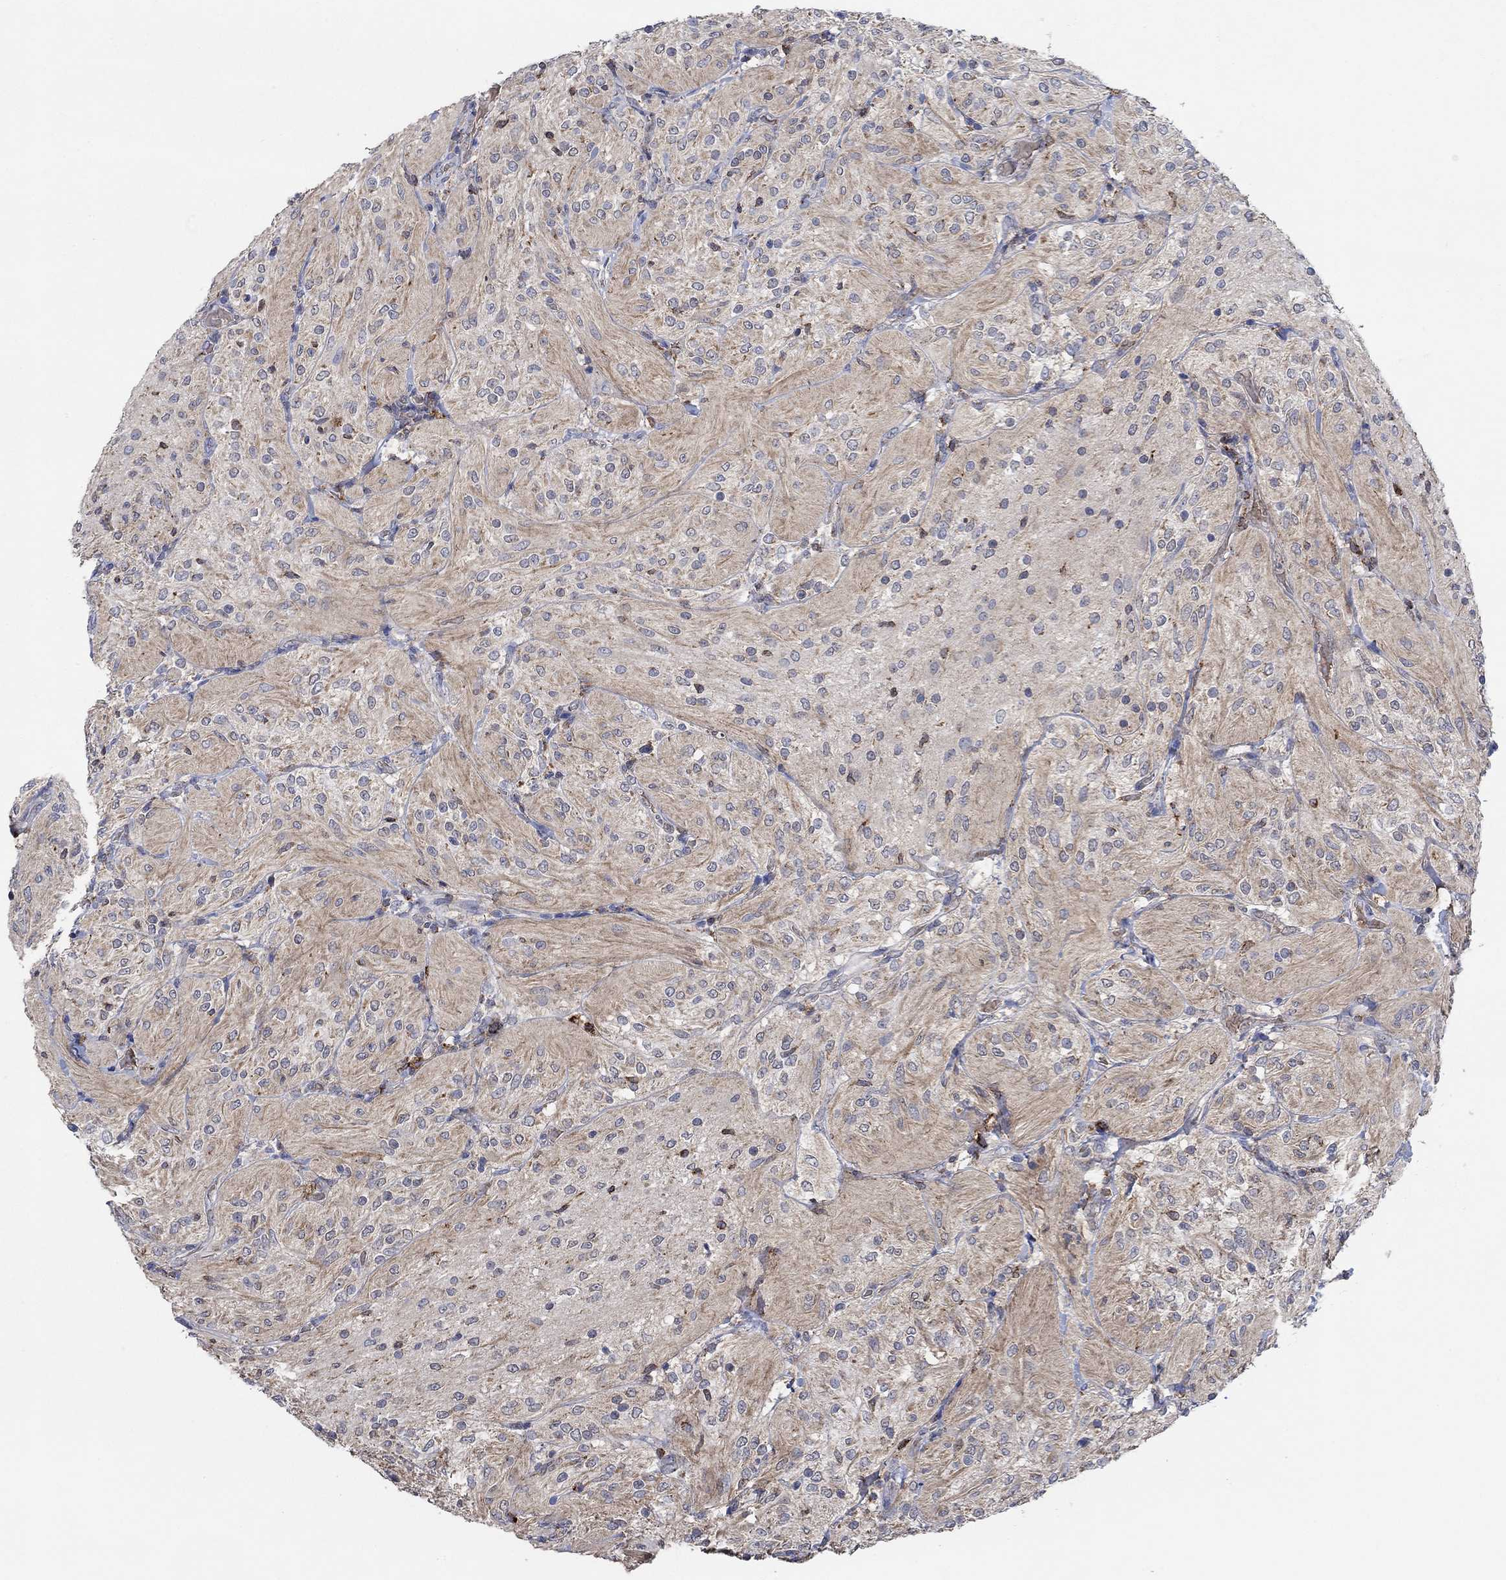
{"staining": {"intensity": "negative", "quantity": "none", "location": "none"}, "tissue": "glioma", "cell_type": "Tumor cells", "image_type": "cancer", "snomed": [{"axis": "morphology", "description": "Glioma, malignant, Low grade"}, {"axis": "topography", "description": "Brain"}], "caption": "Photomicrograph shows no protein expression in tumor cells of glioma tissue. (Brightfield microscopy of DAB (3,3'-diaminobenzidine) IHC at high magnification).", "gene": "MPP1", "patient": {"sex": "male", "age": 3}}